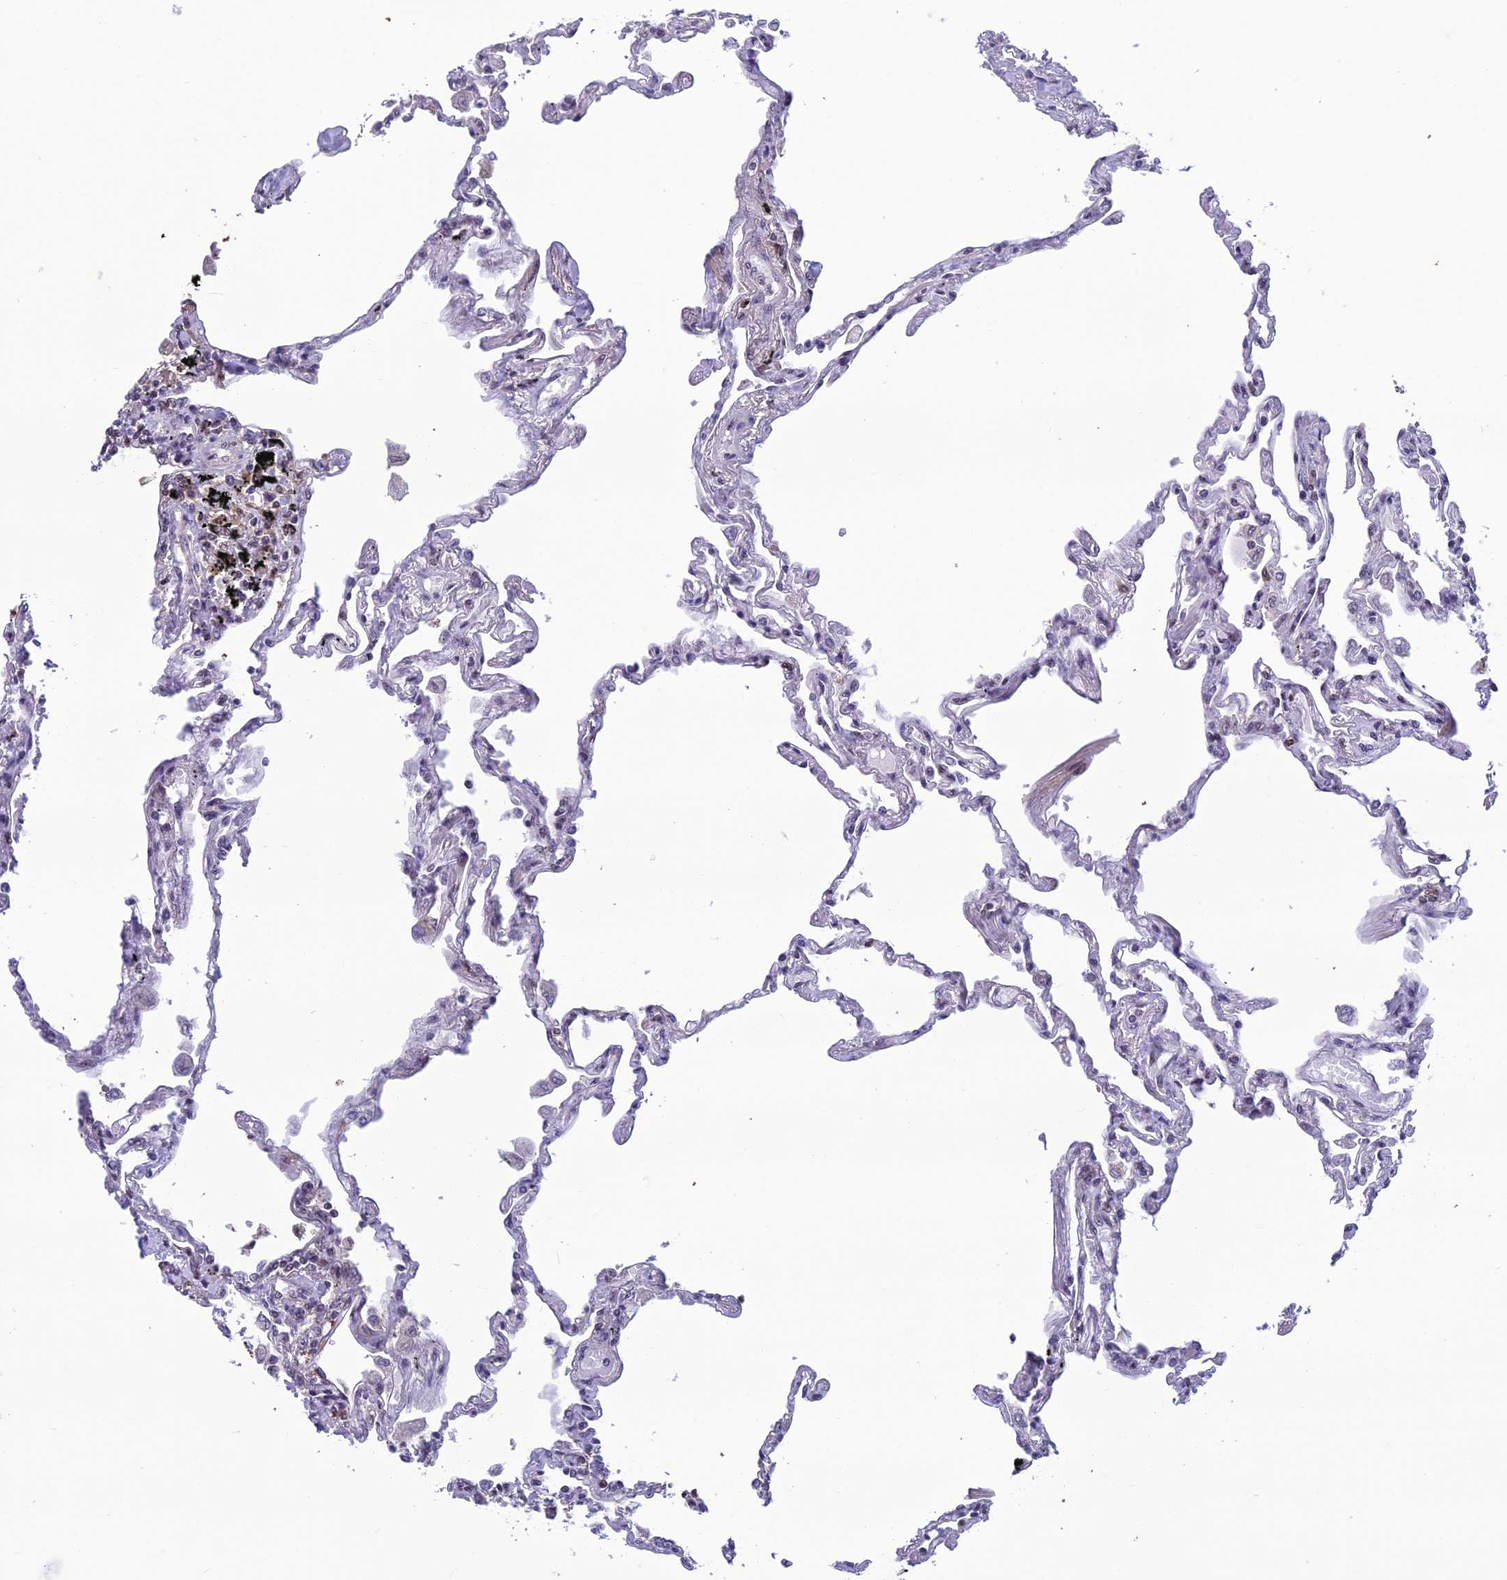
{"staining": {"intensity": "weak", "quantity": "<25%", "location": "nuclear"}, "tissue": "lung", "cell_type": "Alveolar cells", "image_type": "normal", "snomed": [{"axis": "morphology", "description": "Normal tissue, NOS"}, {"axis": "topography", "description": "Lung"}], "caption": "A high-resolution histopathology image shows IHC staining of benign lung, which demonstrates no significant positivity in alveolar cells.", "gene": "MIS12", "patient": {"sex": "female", "age": 67}}